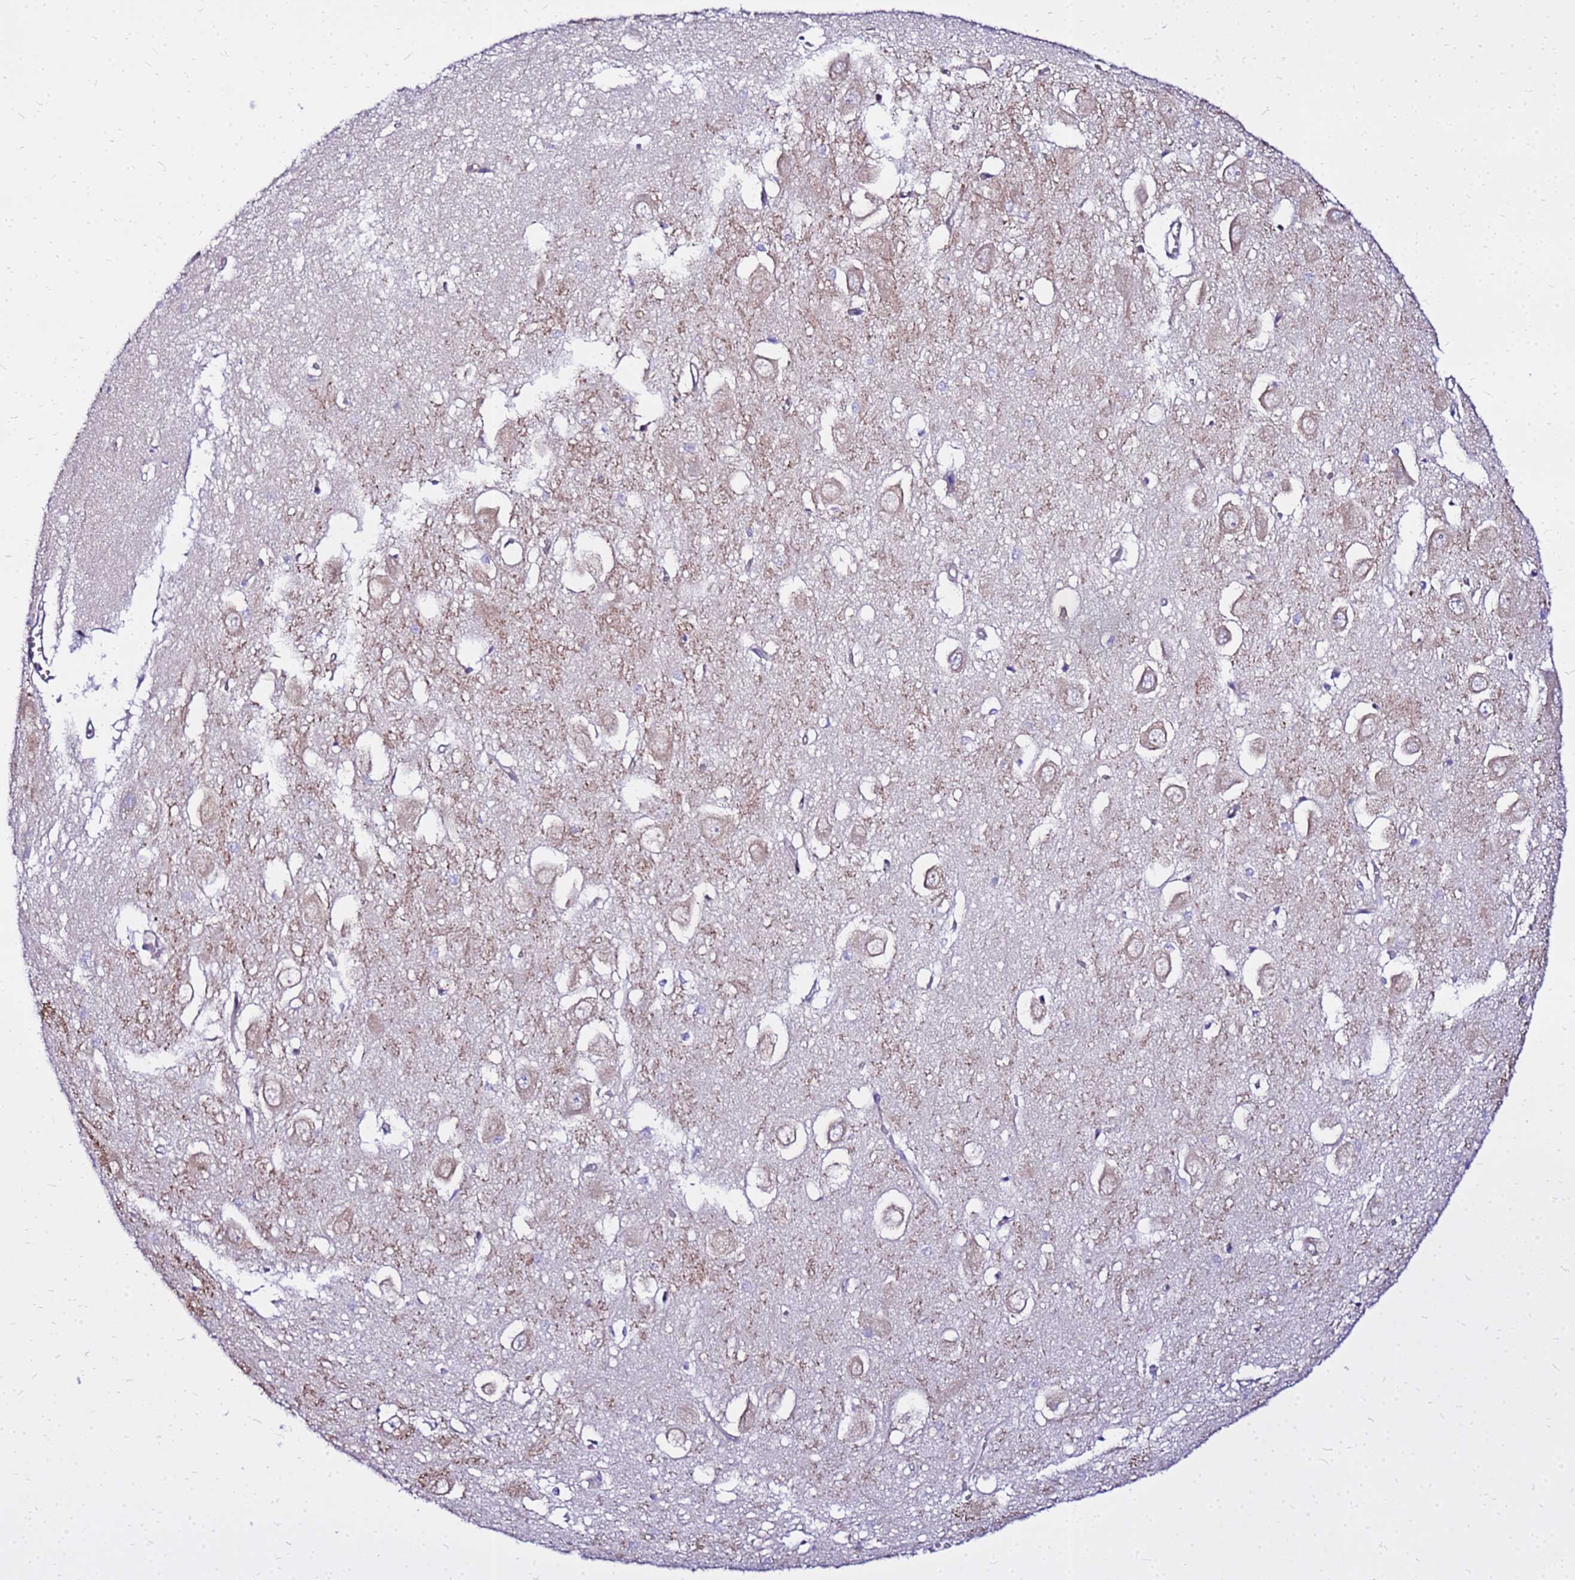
{"staining": {"intensity": "negative", "quantity": "none", "location": "none"}, "tissue": "hippocampus", "cell_type": "Glial cells", "image_type": "normal", "snomed": [{"axis": "morphology", "description": "Normal tissue, NOS"}, {"axis": "topography", "description": "Hippocampus"}], "caption": "IHC of normal human hippocampus shows no expression in glial cells.", "gene": "HERC5", "patient": {"sex": "female", "age": 64}}